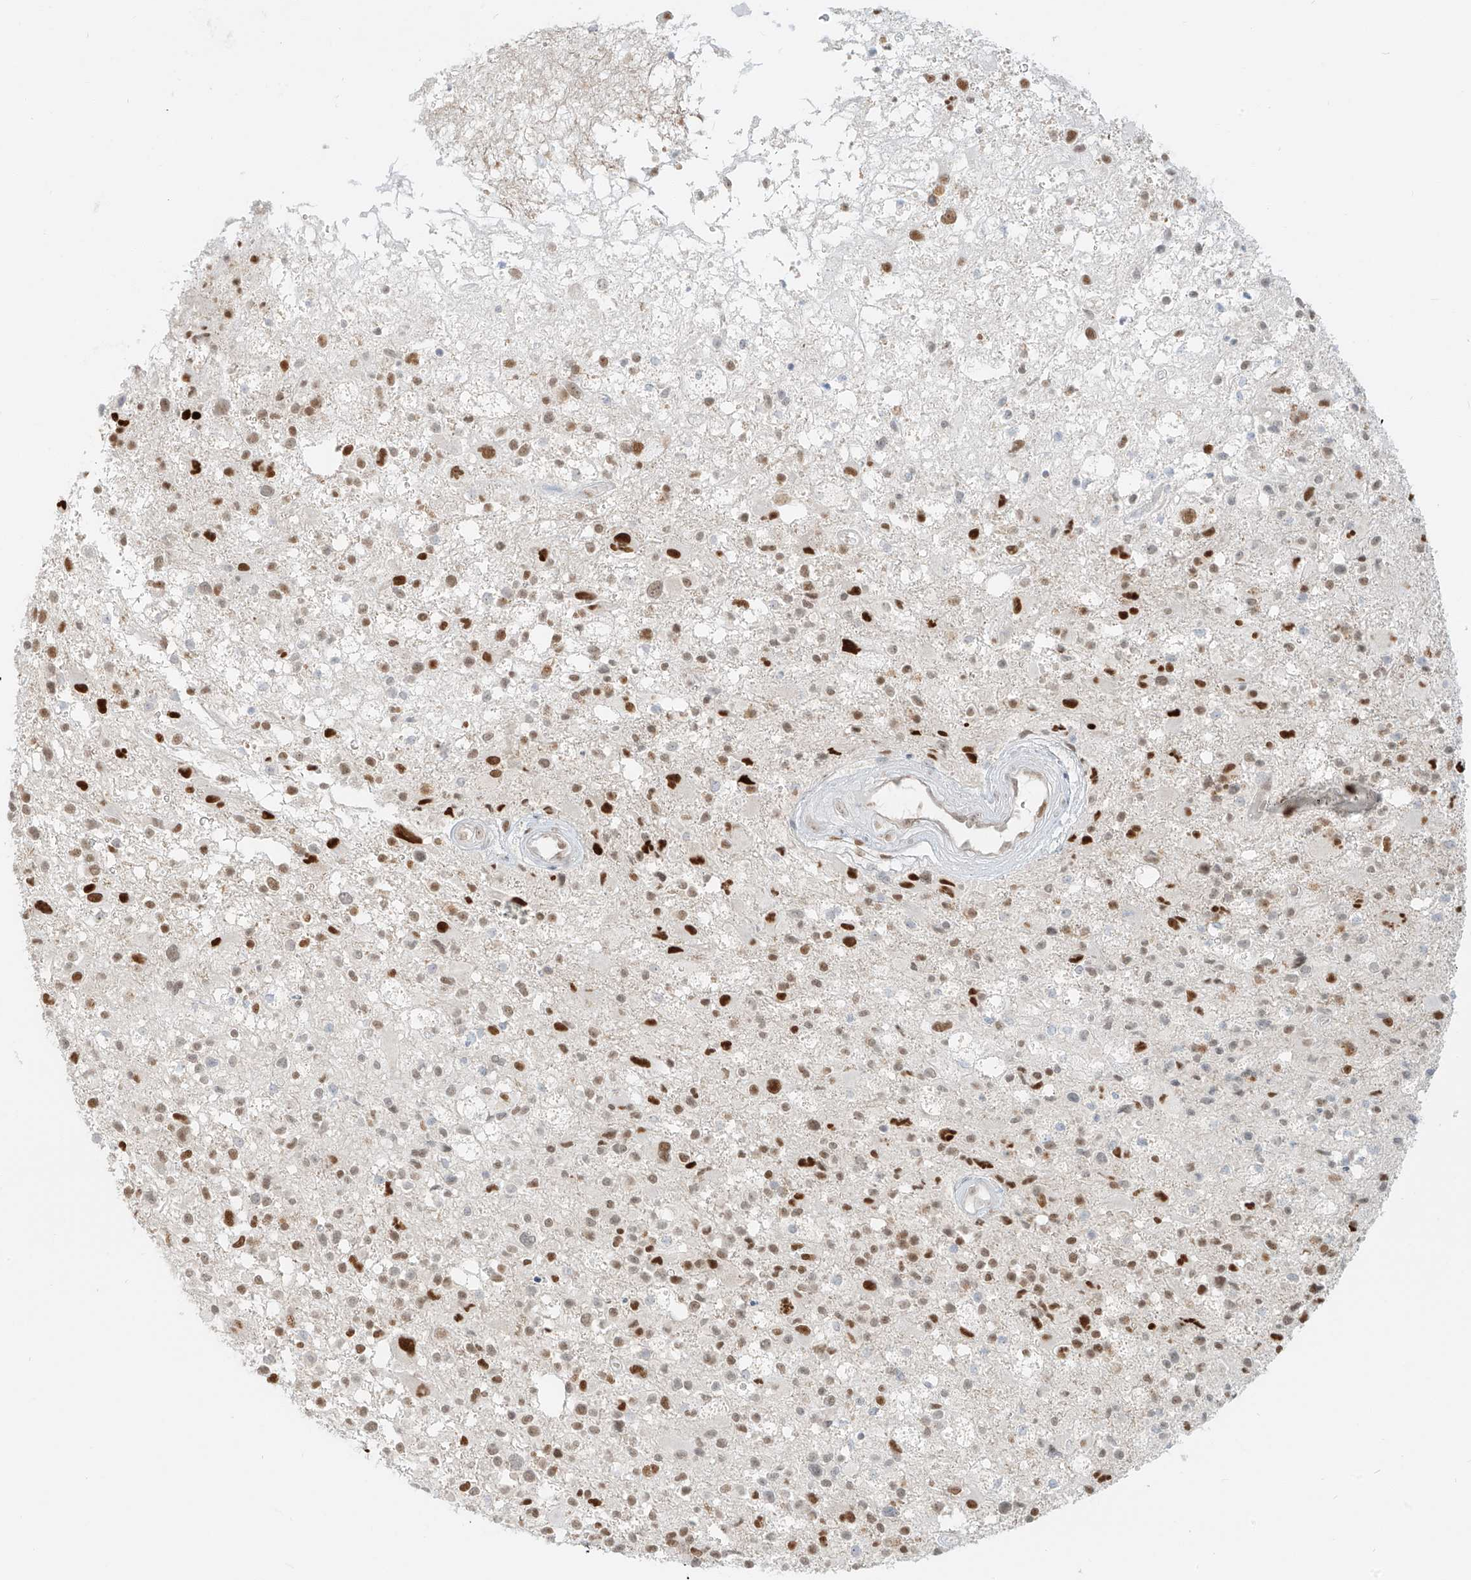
{"staining": {"intensity": "moderate", "quantity": ">75%", "location": "nuclear"}, "tissue": "glioma", "cell_type": "Tumor cells", "image_type": "cancer", "snomed": [{"axis": "morphology", "description": "Glioma, malignant, High grade"}, {"axis": "morphology", "description": "Glioblastoma, NOS"}, {"axis": "topography", "description": "Brain"}], "caption": "About >75% of tumor cells in glioblastoma reveal moderate nuclear protein positivity as visualized by brown immunohistochemical staining.", "gene": "ZNF774", "patient": {"sex": "male", "age": 60}}